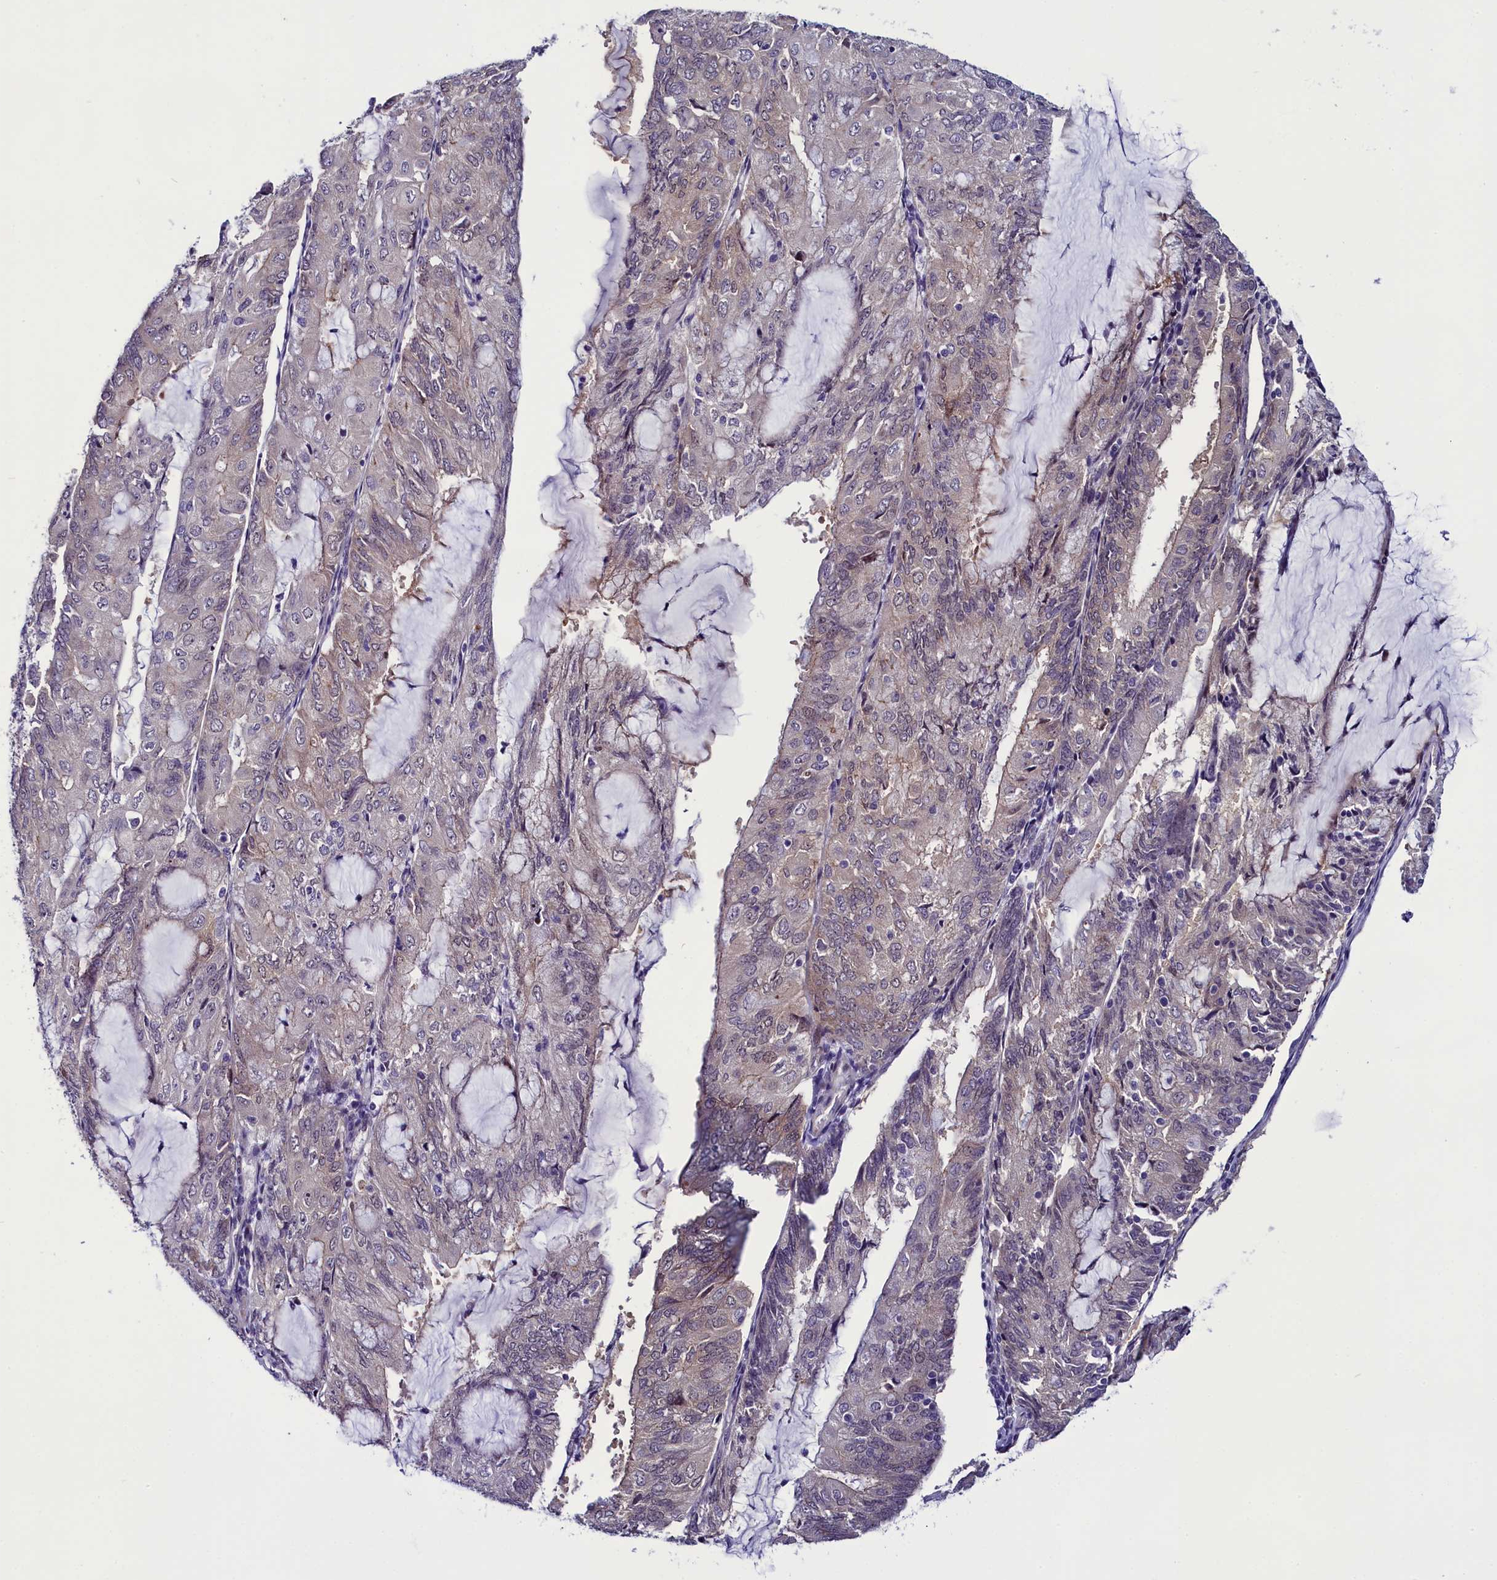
{"staining": {"intensity": "weak", "quantity": "<25%", "location": "cytoplasmic/membranous"}, "tissue": "endometrial cancer", "cell_type": "Tumor cells", "image_type": "cancer", "snomed": [{"axis": "morphology", "description": "Adenocarcinoma, NOS"}, {"axis": "topography", "description": "Endometrium"}], "caption": "Tumor cells are negative for brown protein staining in adenocarcinoma (endometrial).", "gene": "CCDC106", "patient": {"sex": "female", "age": 81}}